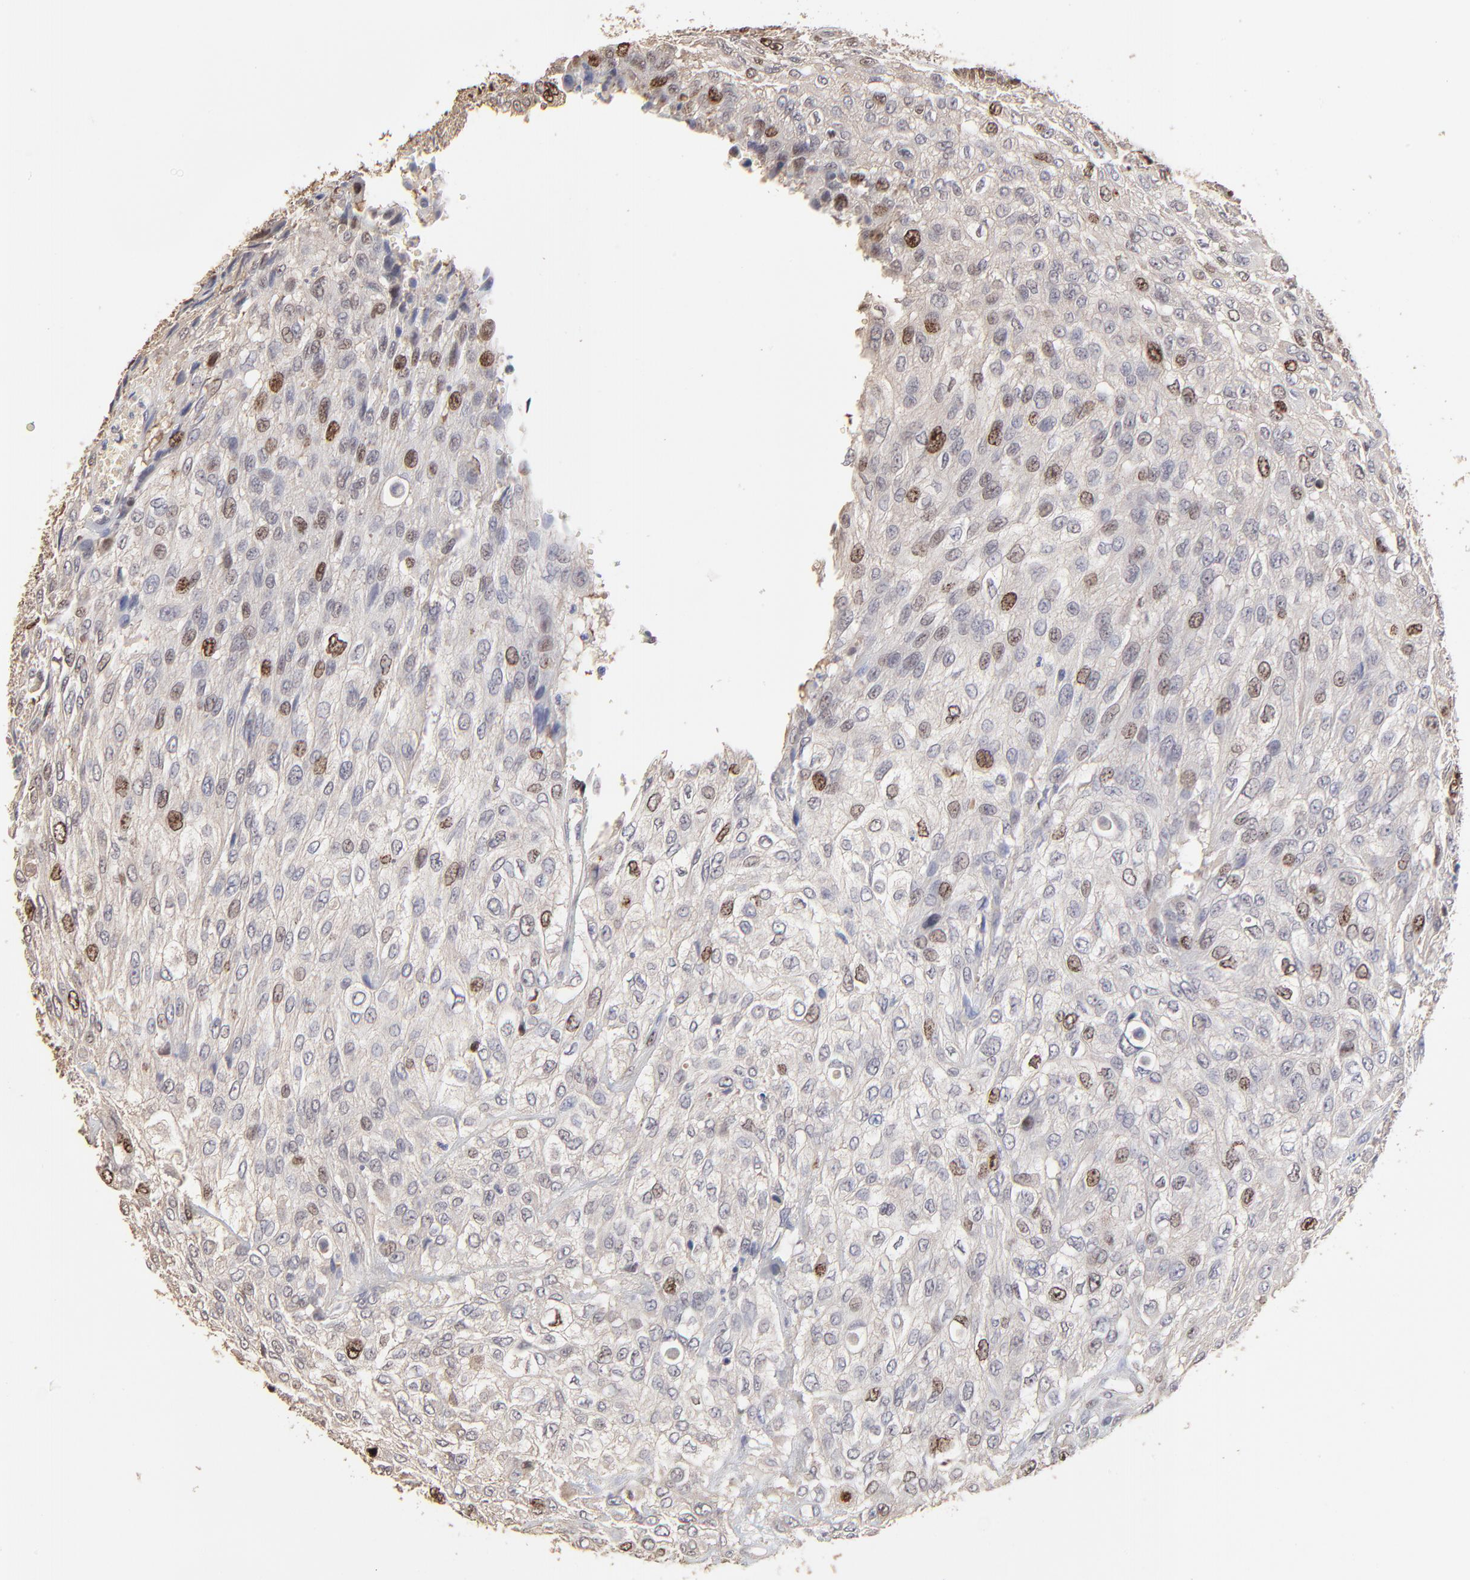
{"staining": {"intensity": "moderate", "quantity": "25%-75%", "location": "nuclear"}, "tissue": "urothelial cancer", "cell_type": "Tumor cells", "image_type": "cancer", "snomed": [{"axis": "morphology", "description": "Urothelial carcinoma, High grade"}, {"axis": "topography", "description": "Urinary bladder"}], "caption": "Immunohistochemistry photomicrograph of neoplastic tissue: human high-grade urothelial carcinoma stained using IHC demonstrates medium levels of moderate protein expression localized specifically in the nuclear of tumor cells, appearing as a nuclear brown color.", "gene": "BIRC5", "patient": {"sex": "male", "age": 57}}